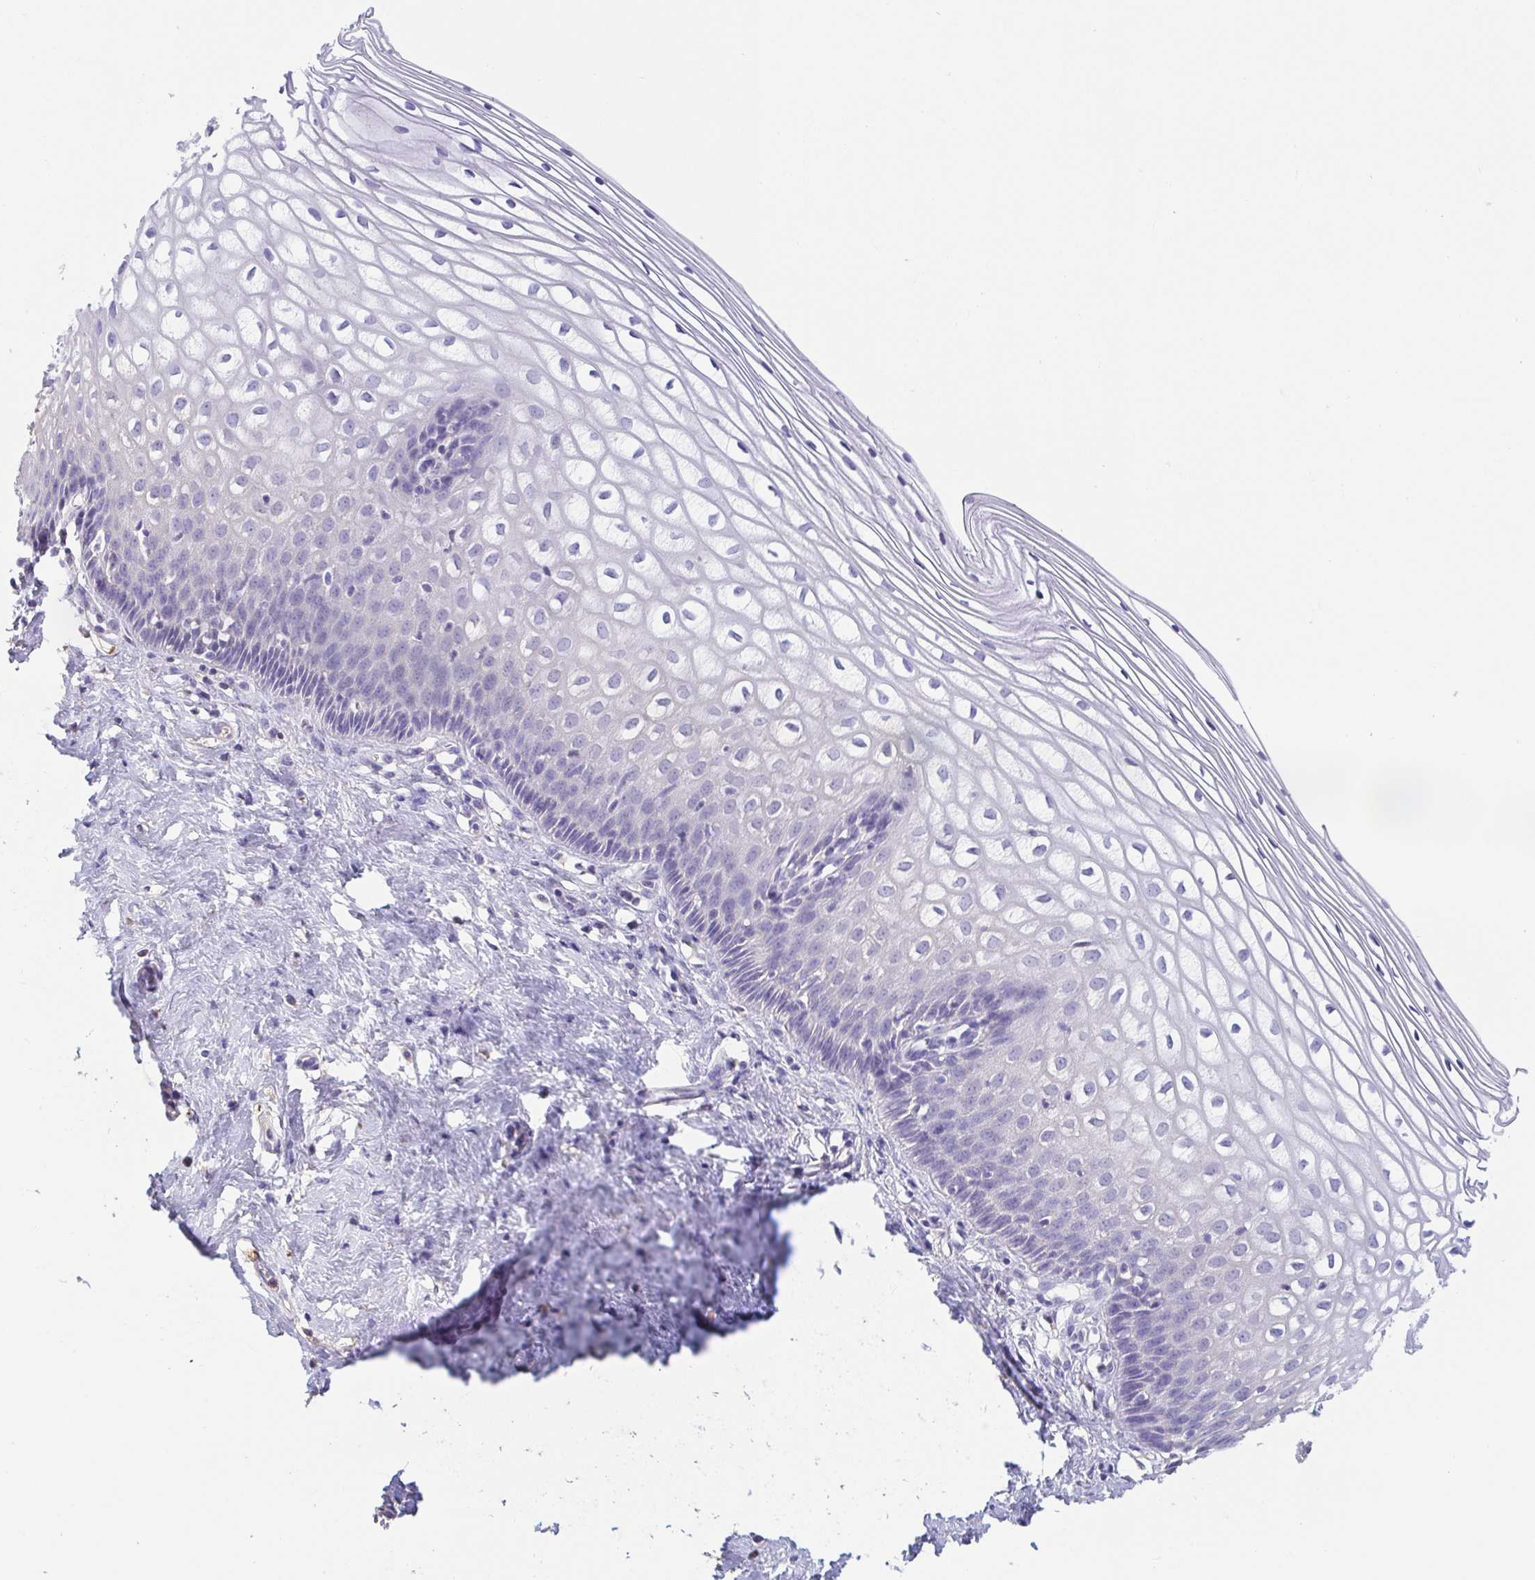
{"staining": {"intensity": "negative", "quantity": "none", "location": "none"}, "tissue": "cervix", "cell_type": "Glandular cells", "image_type": "normal", "snomed": [{"axis": "morphology", "description": "Normal tissue, NOS"}, {"axis": "topography", "description": "Cervix"}], "caption": "Immunohistochemistry (IHC) histopathology image of unremarkable human cervix stained for a protein (brown), which reveals no staining in glandular cells. (DAB immunohistochemistry with hematoxylin counter stain).", "gene": "TREH", "patient": {"sex": "female", "age": 36}}